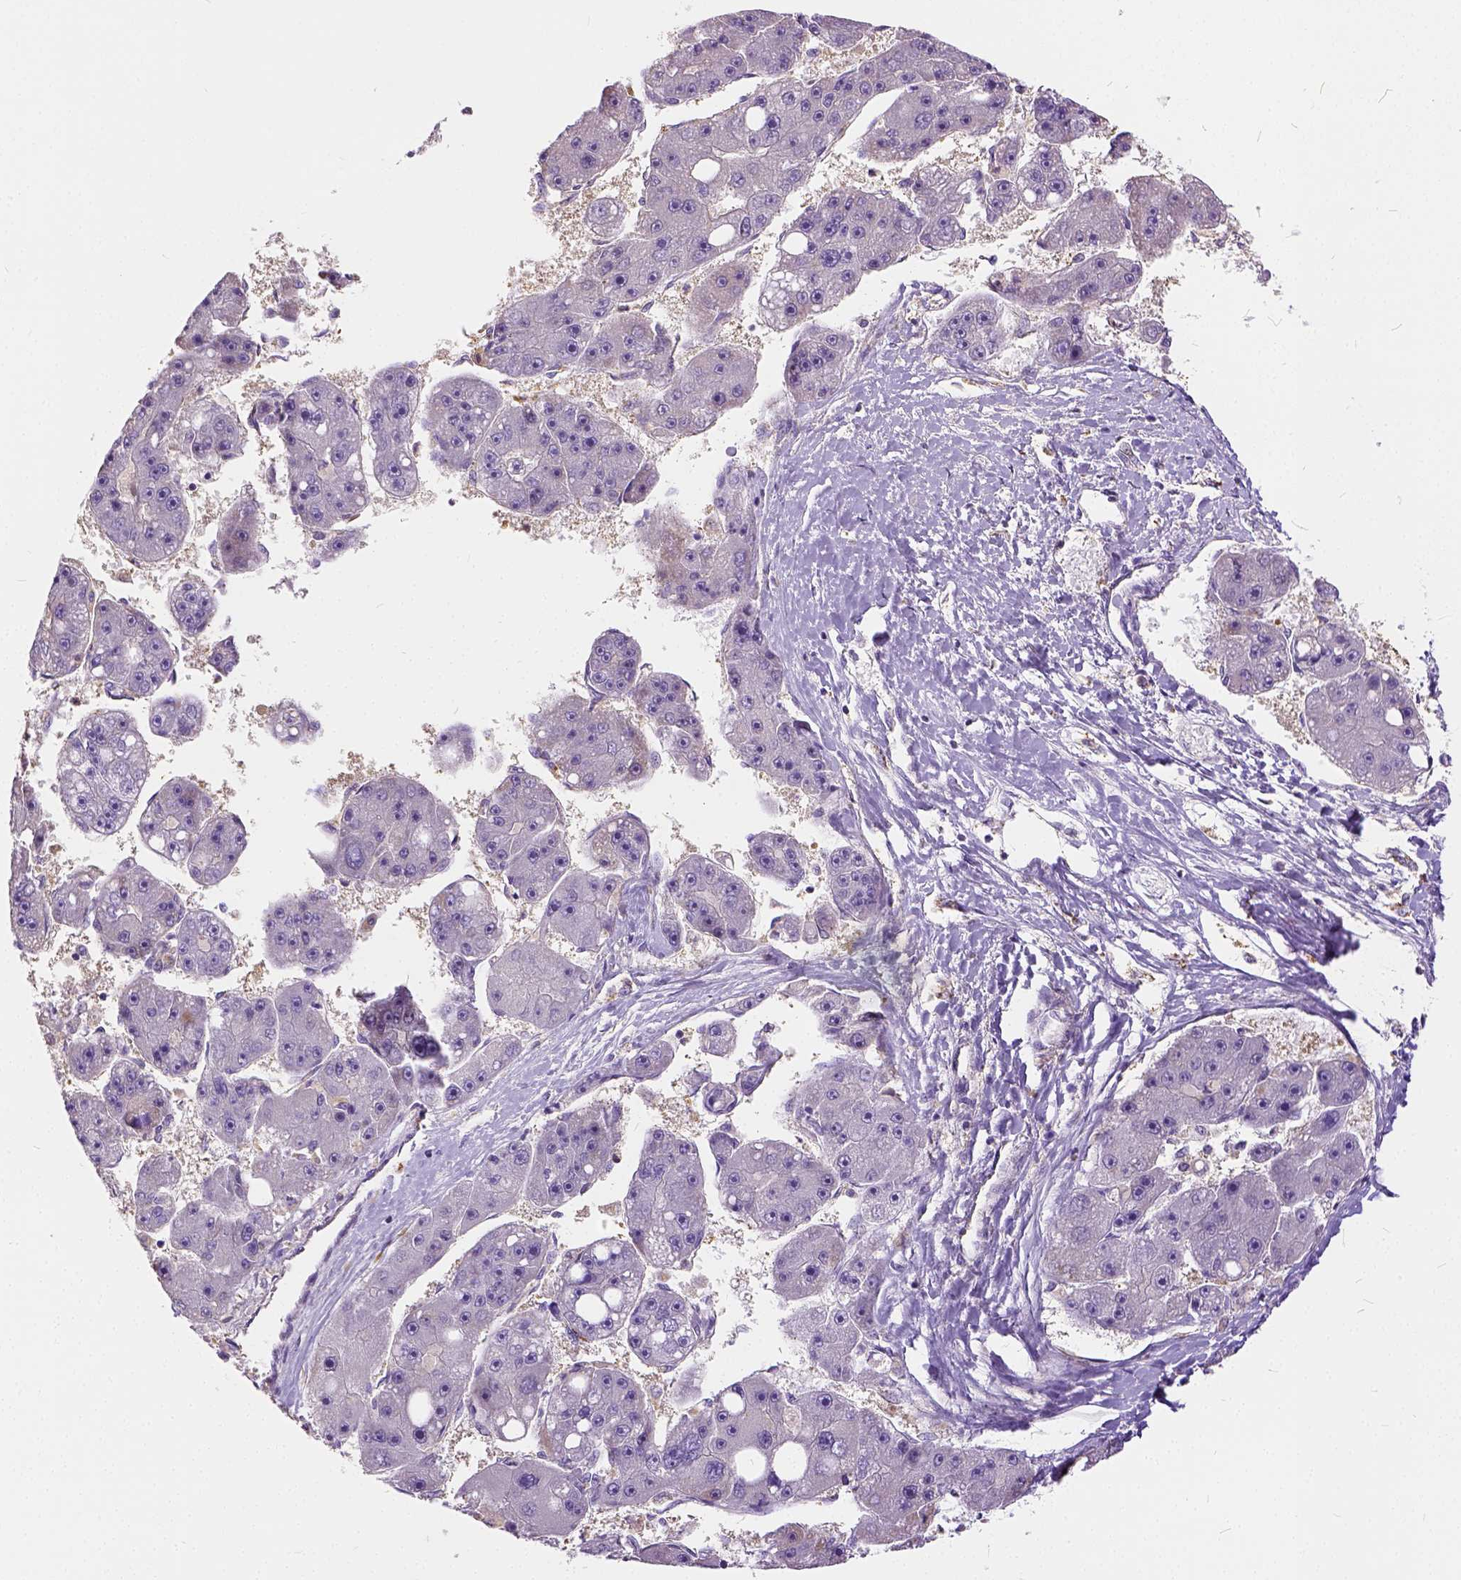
{"staining": {"intensity": "negative", "quantity": "none", "location": "none"}, "tissue": "liver cancer", "cell_type": "Tumor cells", "image_type": "cancer", "snomed": [{"axis": "morphology", "description": "Carcinoma, Hepatocellular, NOS"}, {"axis": "topography", "description": "Liver"}], "caption": "Immunohistochemistry of liver hepatocellular carcinoma exhibits no expression in tumor cells.", "gene": "CADM4", "patient": {"sex": "female", "age": 61}}